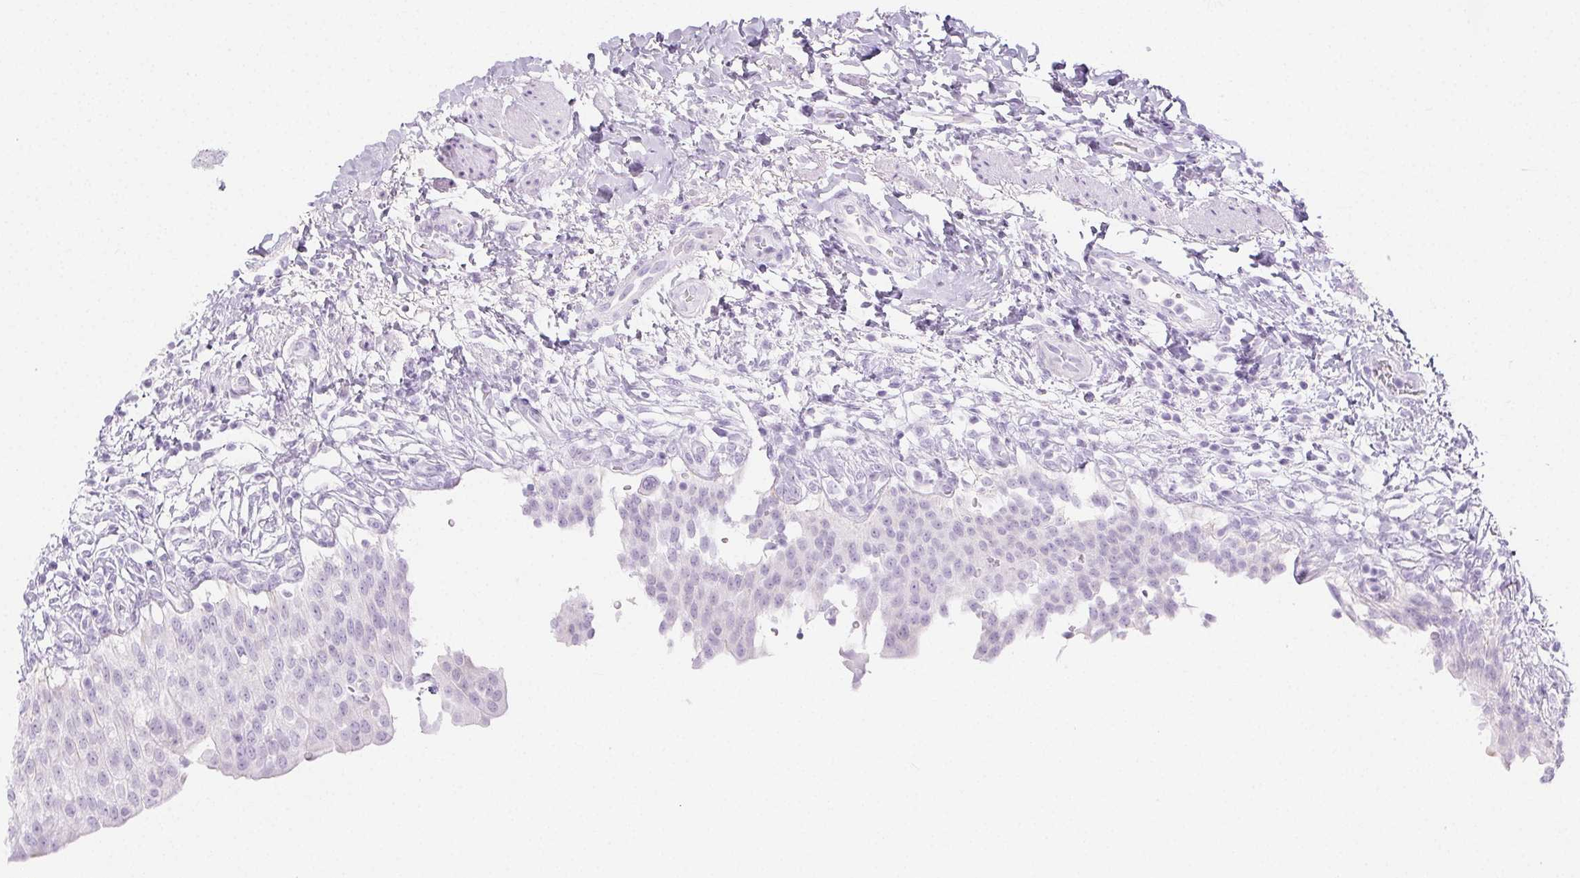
{"staining": {"intensity": "negative", "quantity": "none", "location": "none"}, "tissue": "urinary bladder", "cell_type": "Urothelial cells", "image_type": "normal", "snomed": [{"axis": "morphology", "description": "Normal tissue, NOS"}, {"axis": "topography", "description": "Urinary bladder"}, {"axis": "topography", "description": "Peripheral nerve tissue"}], "caption": "Photomicrograph shows no significant protein expression in urothelial cells of normal urinary bladder.", "gene": "PI3", "patient": {"sex": "female", "age": 60}}